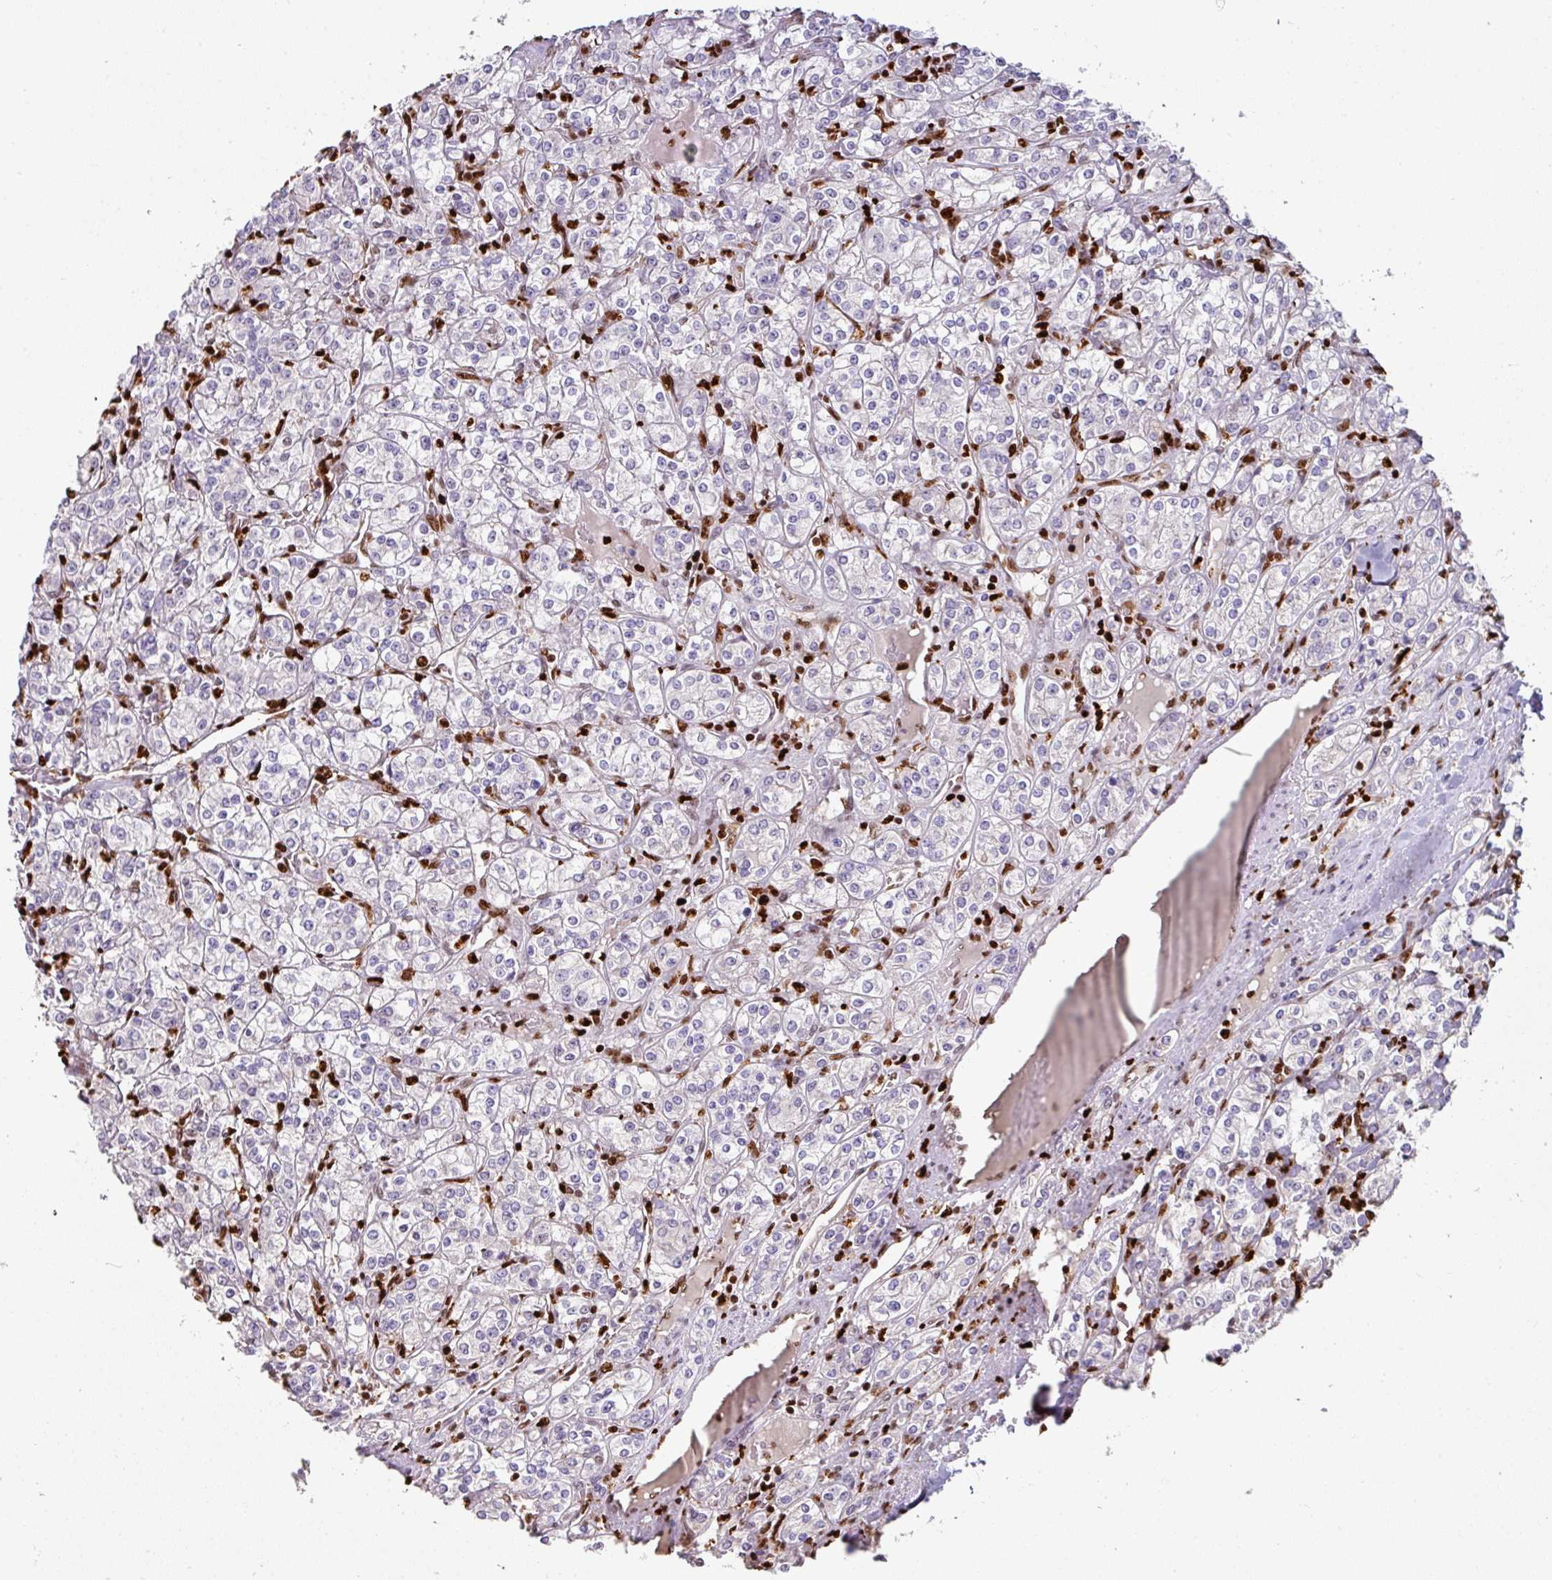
{"staining": {"intensity": "negative", "quantity": "none", "location": "none"}, "tissue": "renal cancer", "cell_type": "Tumor cells", "image_type": "cancer", "snomed": [{"axis": "morphology", "description": "Adenocarcinoma, NOS"}, {"axis": "topography", "description": "Kidney"}], "caption": "DAB immunohistochemical staining of renal cancer exhibits no significant positivity in tumor cells.", "gene": "SAMHD1", "patient": {"sex": "male", "age": 77}}